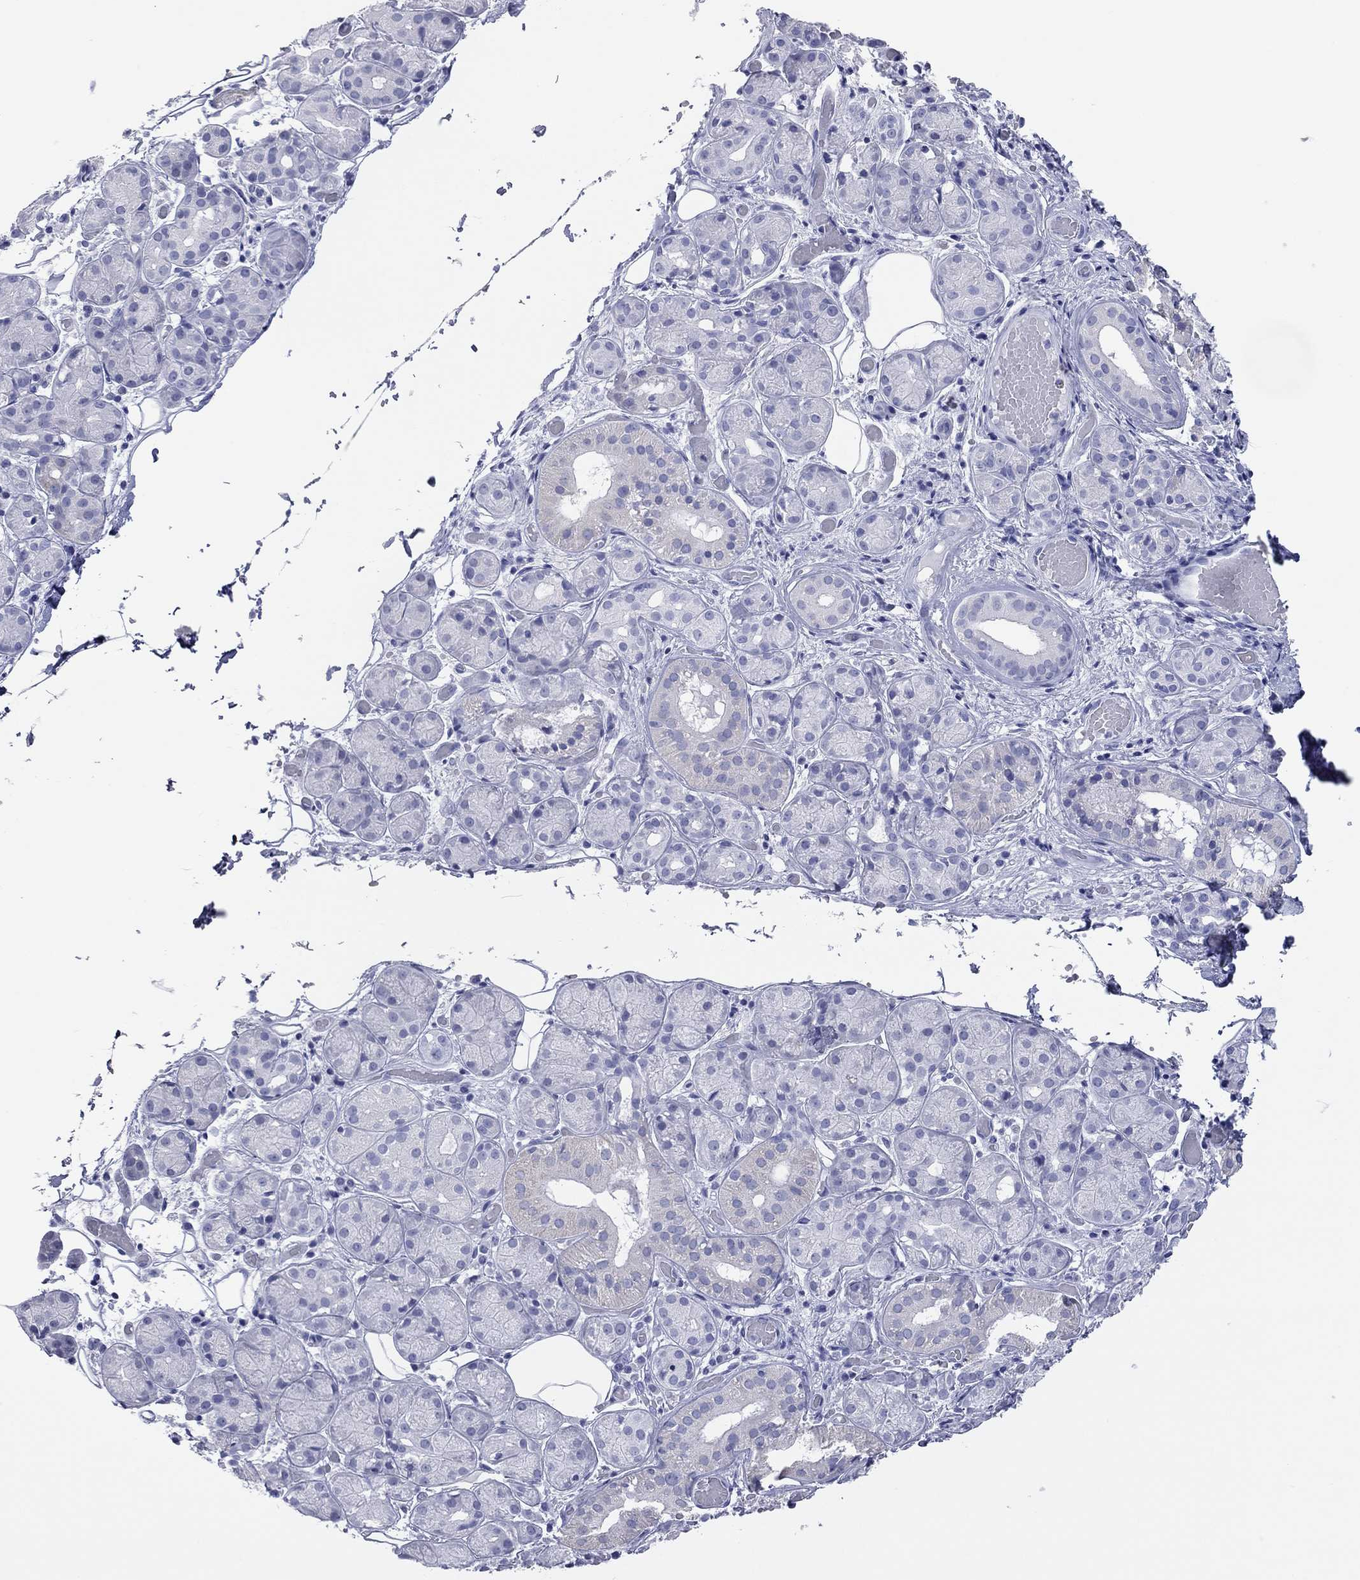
{"staining": {"intensity": "negative", "quantity": "none", "location": "none"}, "tissue": "salivary gland", "cell_type": "Glandular cells", "image_type": "normal", "snomed": [{"axis": "morphology", "description": "Normal tissue, NOS"}, {"axis": "topography", "description": "Salivary gland"}, {"axis": "topography", "description": "Peripheral nerve tissue"}], "caption": "Glandular cells show no significant protein staining in unremarkable salivary gland. (Brightfield microscopy of DAB IHC at high magnification).", "gene": "VSIG10", "patient": {"sex": "male", "age": 71}}